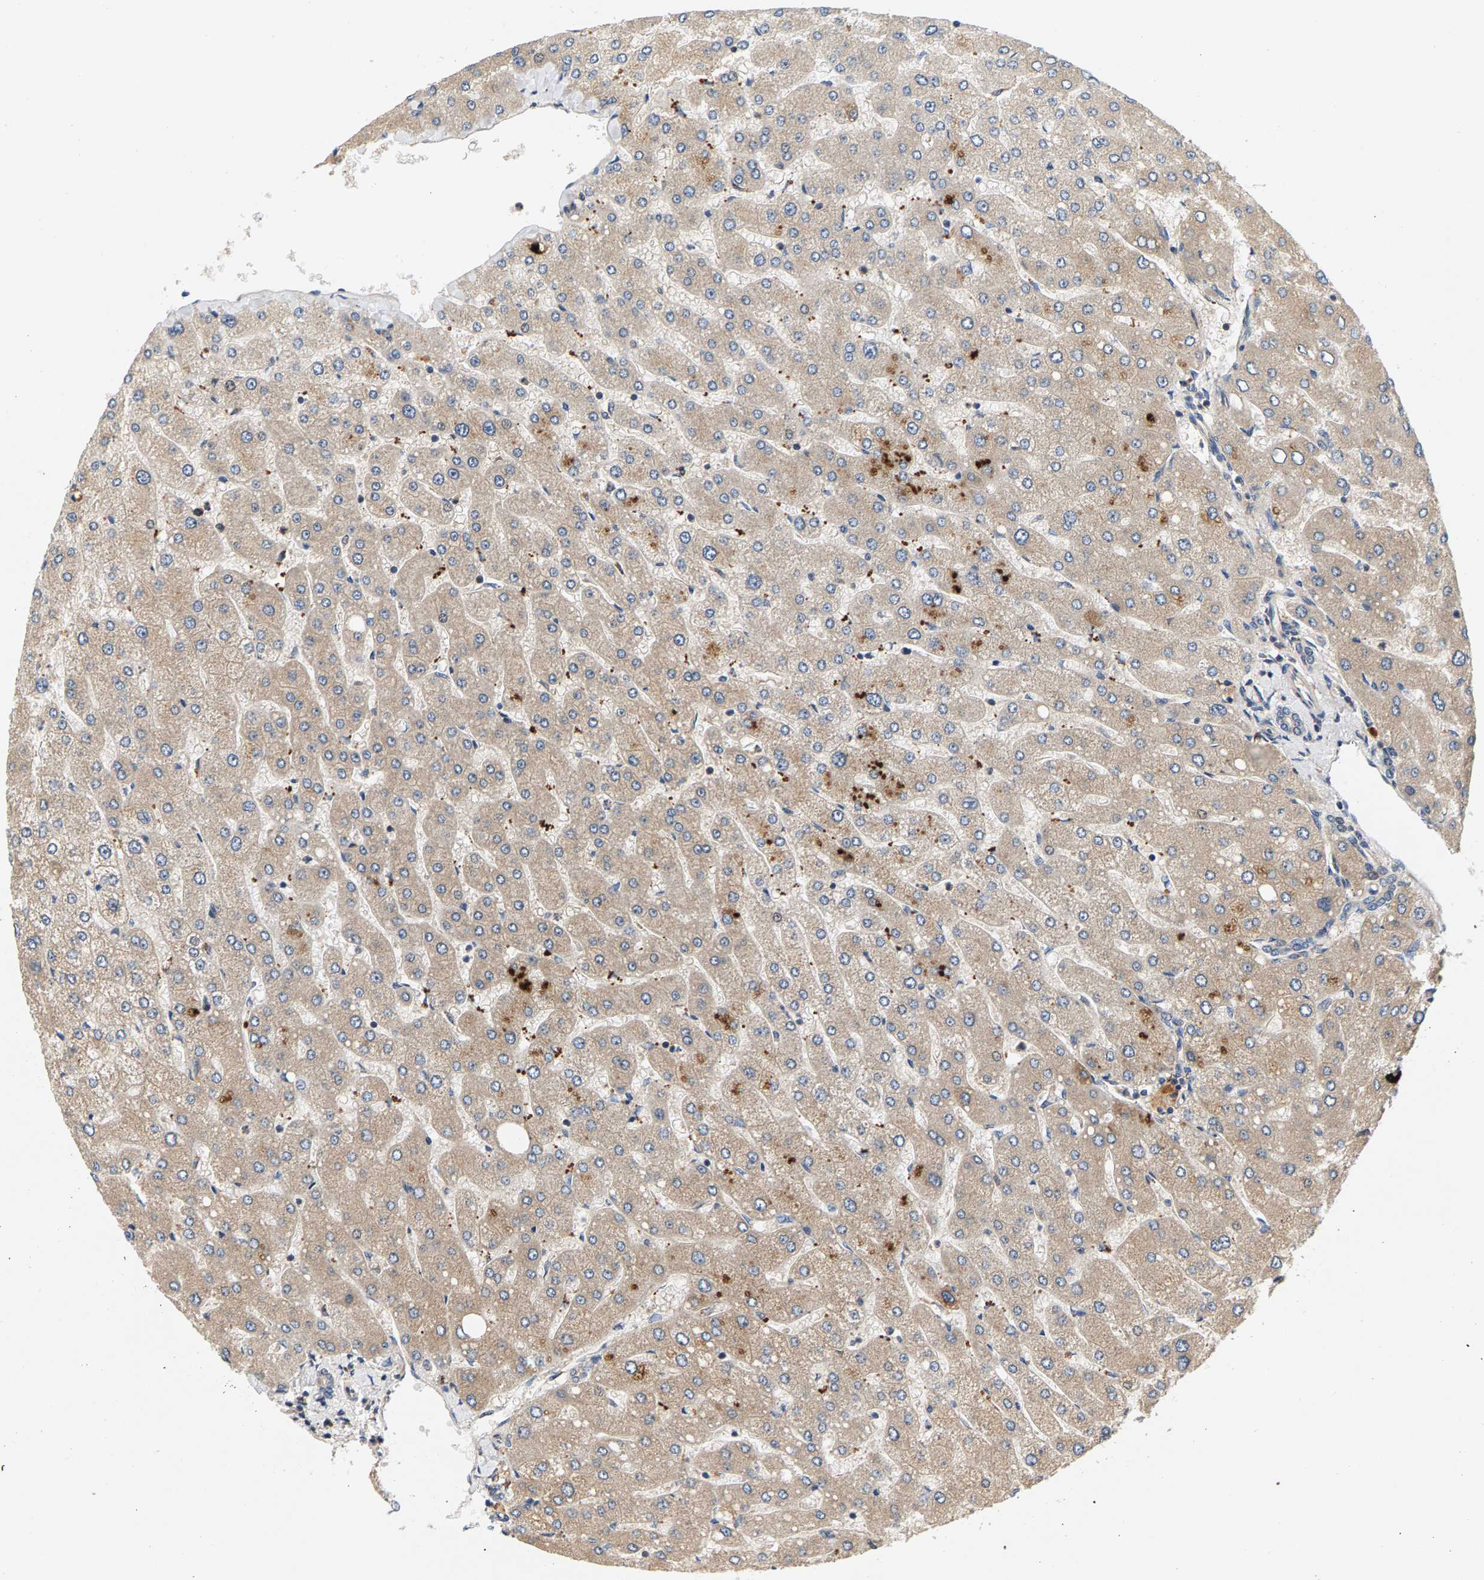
{"staining": {"intensity": "weak", "quantity": "25%-75%", "location": "cytoplasmic/membranous"}, "tissue": "liver", "cell_type": "Cholangiocytes", "image_type": "normal", "snomed": [{"axis": "morphology", "description": "Normal tissue, NOS"}, {"axis": "topography", "description": "Liver"}], "caption": "Protein staining of normal liver shows weak cytoplasmic/membranous staining in approximately 25%-75% of cholangiocytes.", "gene": "FAM78A", "patient": {"sex": "male", "age": 55}}